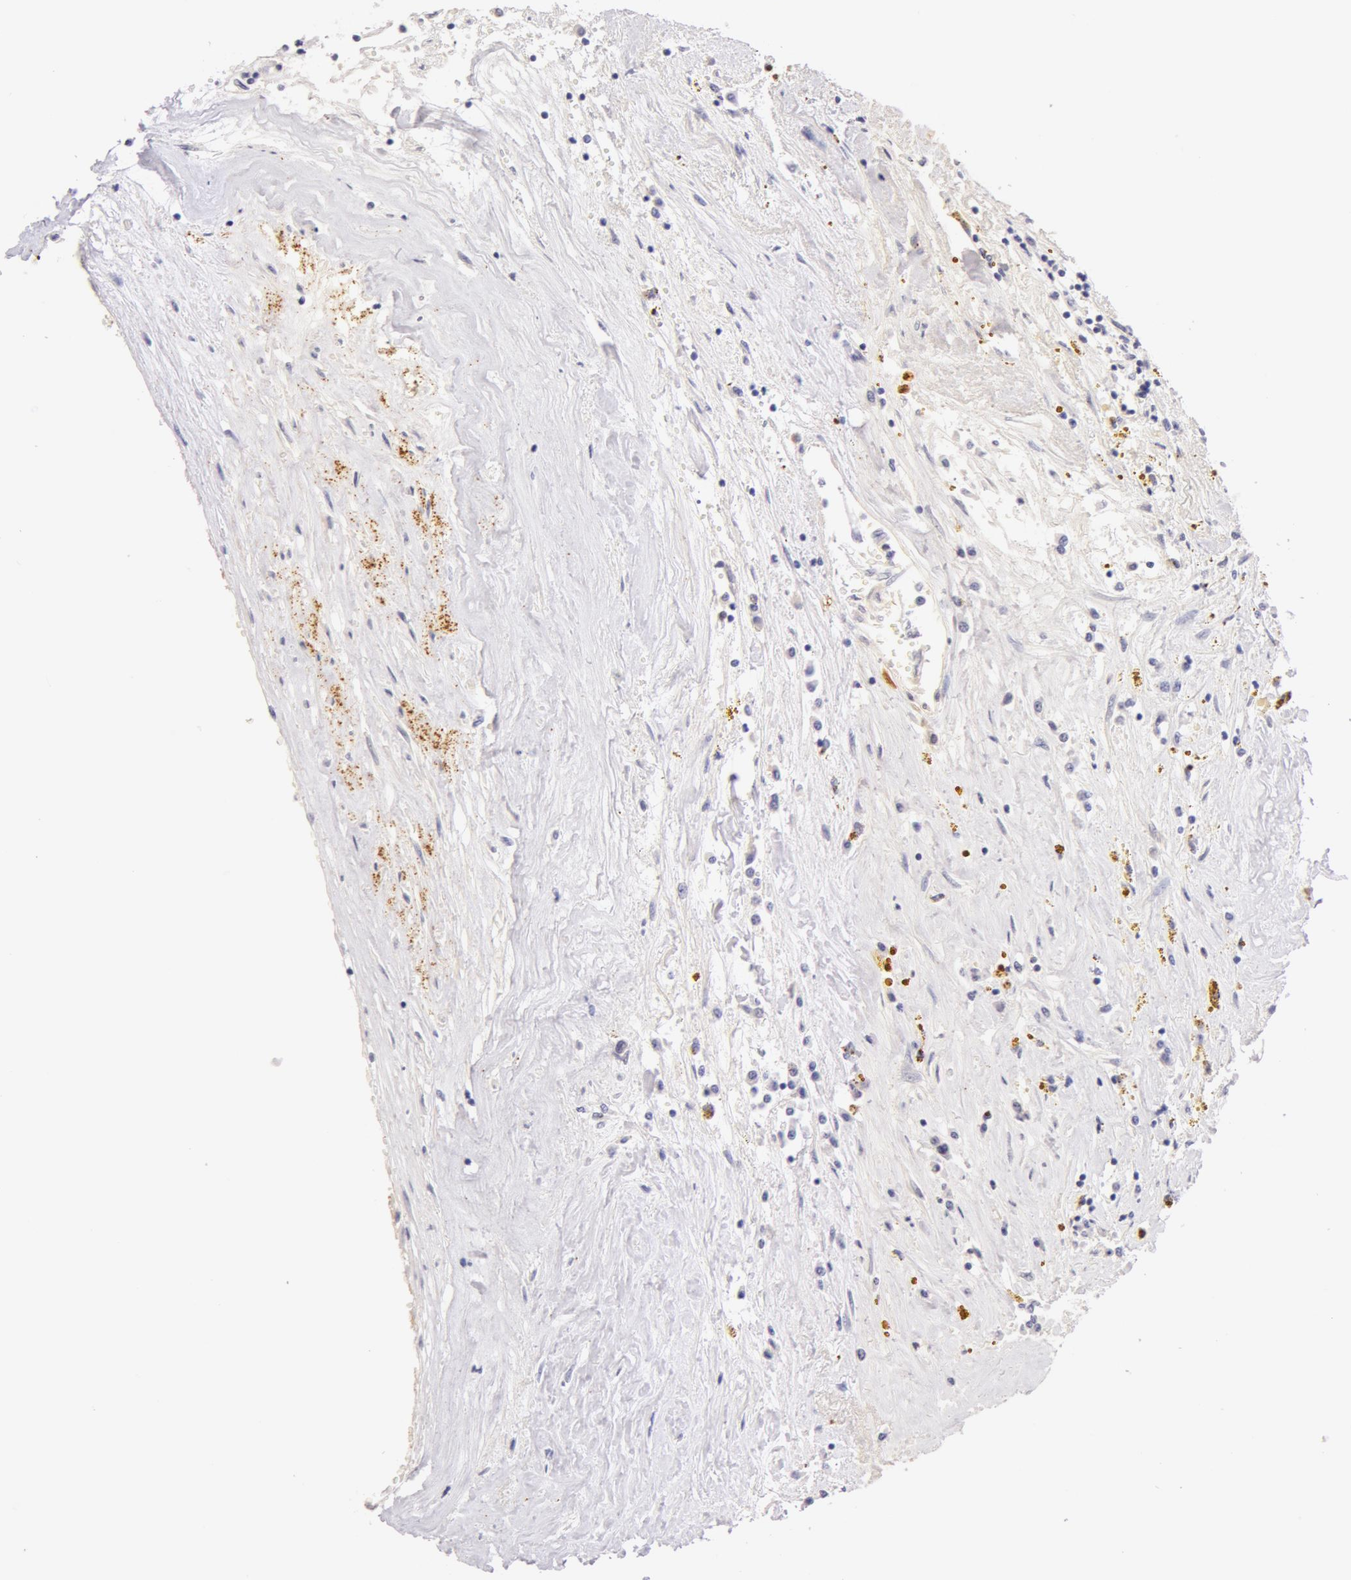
{"staining": {"intensity": "negative", "quantity": "none", "location": "none"}, "tissue": "renal cancer", "cell_type": "Tumor cells", "image_type": "cancer", "snomed": [{"axis": "morphology", "description": "Adenocarcinoma, NOS"}, {"axis": "topography", "description": "Kidney"}], "caption": "This is an immunohistochemistry micrograph of human renal adenocarcinoma. There is no staining in tumor cells.", "gene": "AHSG", "patient": {"sex": "male", "age": 78}}